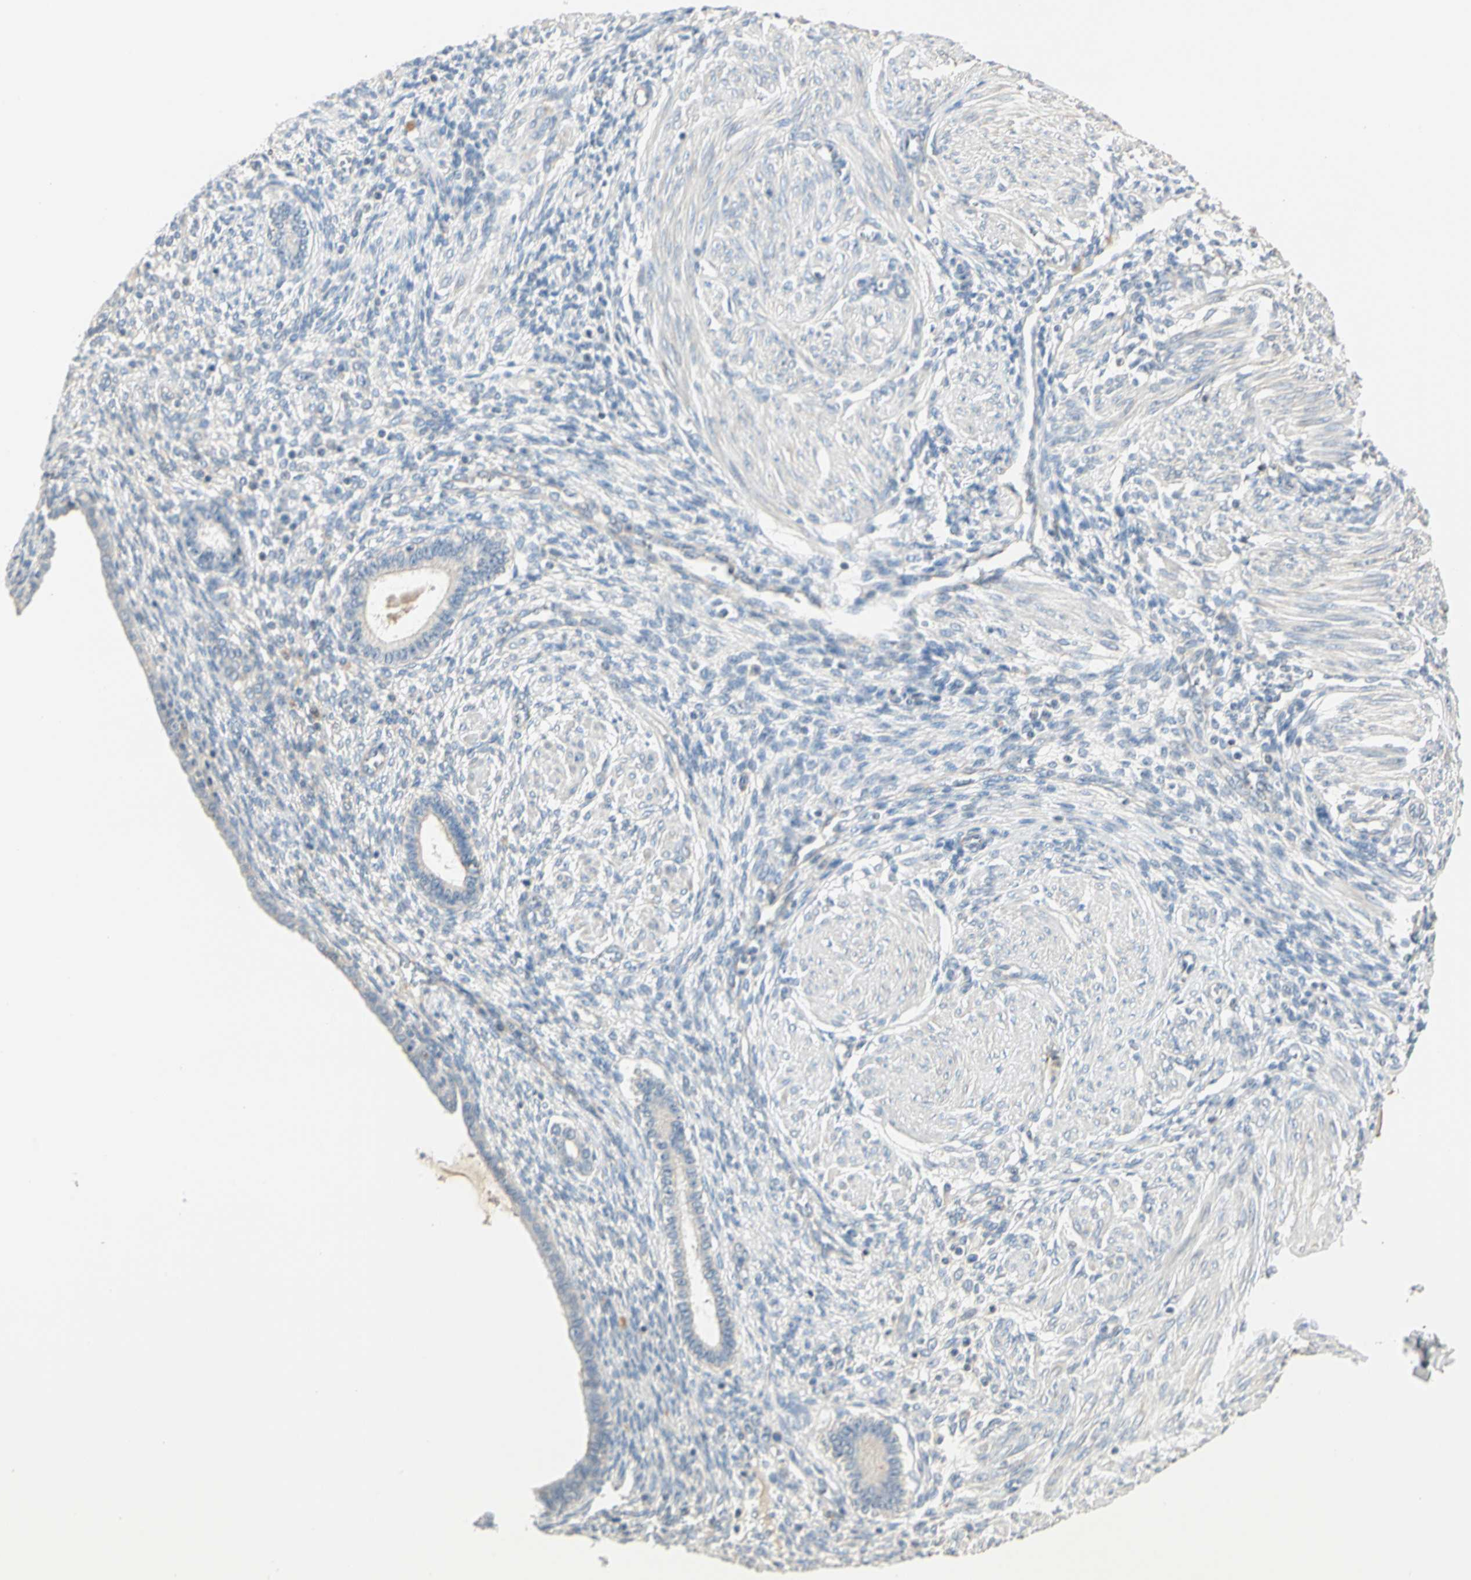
{"staining": {"intensity": "negative", "quantity": "none", "location": "none"}, "tissue": "endometrium", "cell_type": "Cells in endometrial stroma", "image_type": "normal", "snomed": [{"axis": "morphology", "description": "Normal tissue, NOS"}, {"axis": "topography", "description": "Endometrium"}], "caption": "The image reveals no significant staining in cells in endometrial stroma of endometrium.", "gene": "GPR153", "patient": {"sex": "female", "age": 72}}